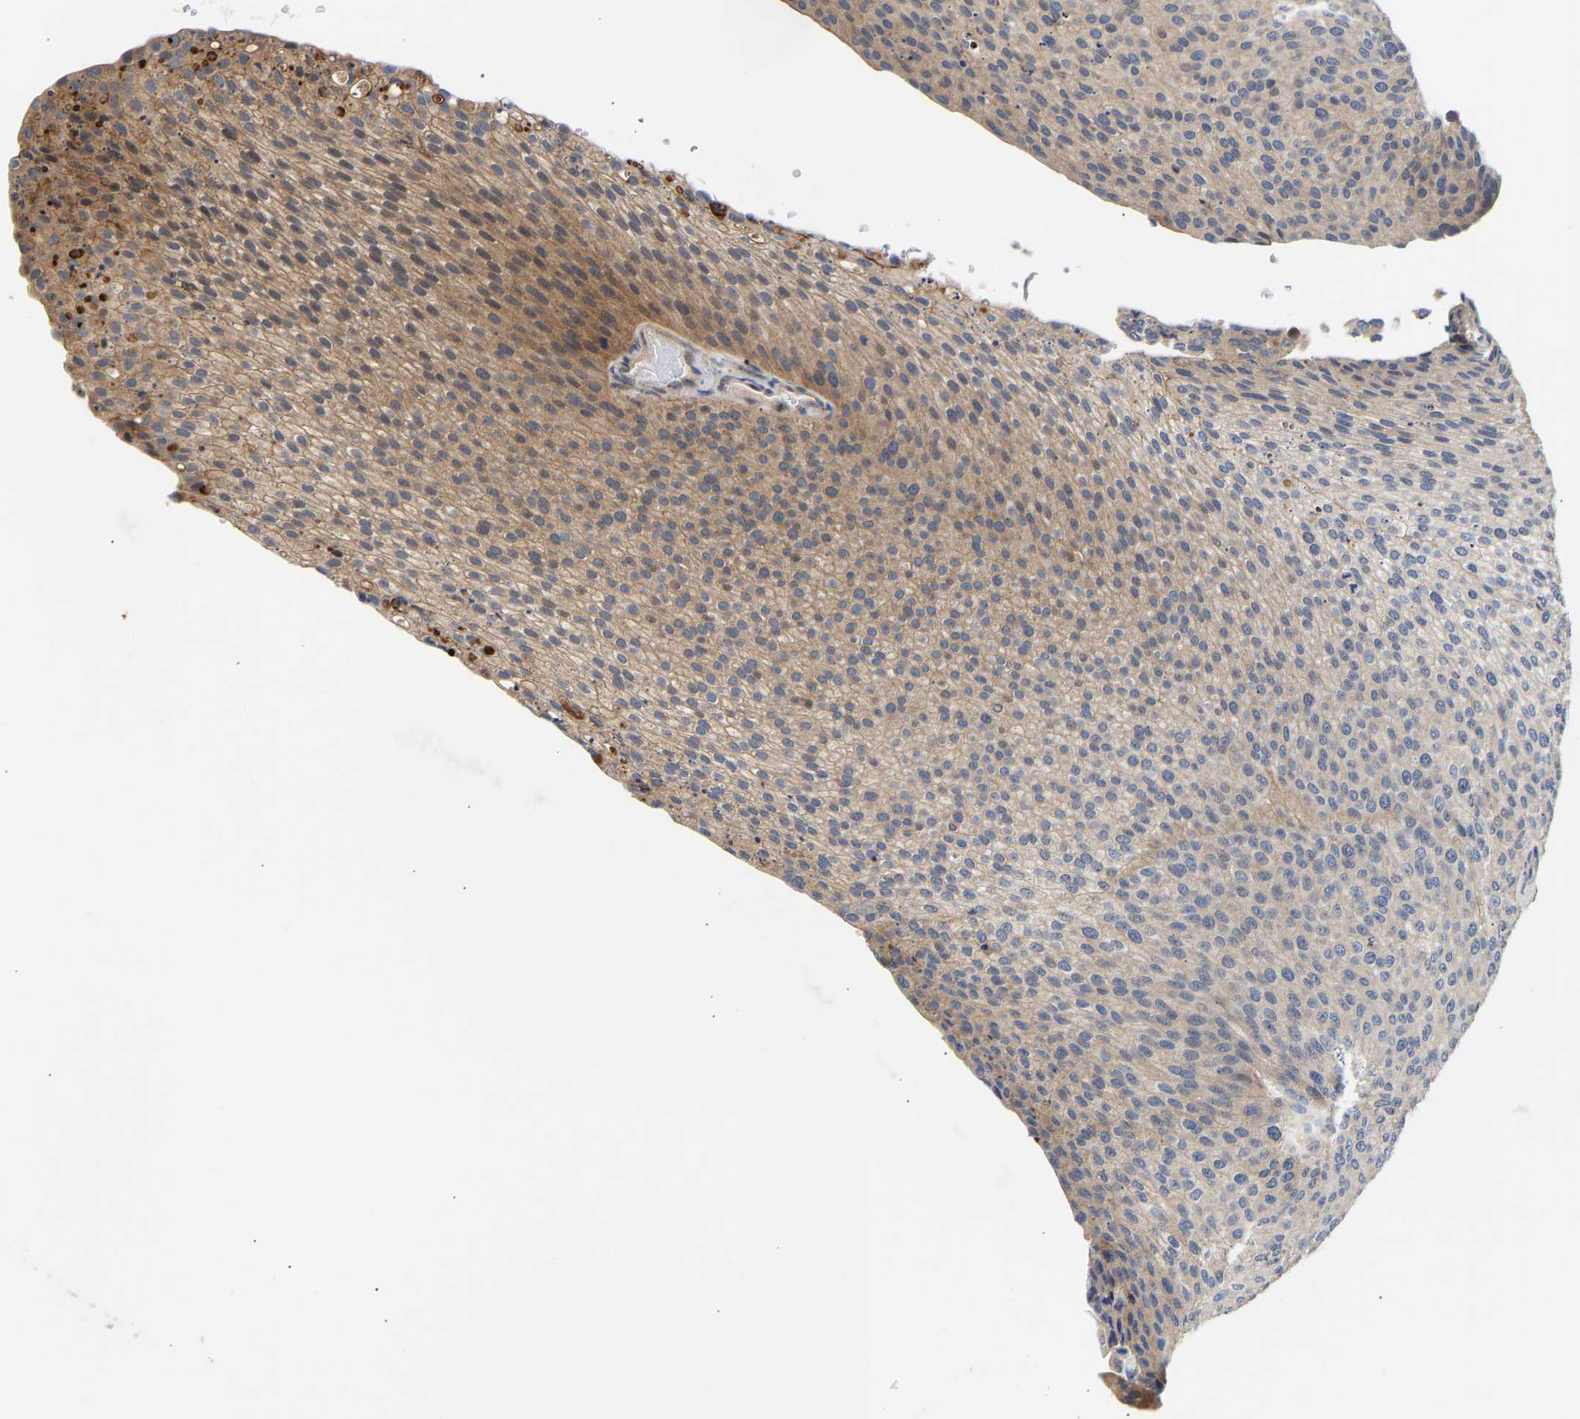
{"staining": {"intensity": "moderate", "quantity": "25%-75%", "location": "cytoplasmic/membranous"}, "tissue": "urothelial cancer", "cell_type": "Tumor cells", "image_type": "cancer", "snomed": [{"axis": "morphology", "description": "Urothelial carcinoma, Low grade"}, {"axis": "topography", "description": "Smooth muscle"}, {"axis": "topography", "description": "Urinary bladder"}], "caption": "A brown stain labels moderate cytoplasmic/membranous positivity of a protein in human urothelial cancer tumor cells. Using DAB (3,3'-diaminobenzidine) (brown) and hematoxylin (blue) stains, captured at high magnification using brightfield microscopy.", "gene": "KASH5", "patient": {"sex": "male", "age": 60}}